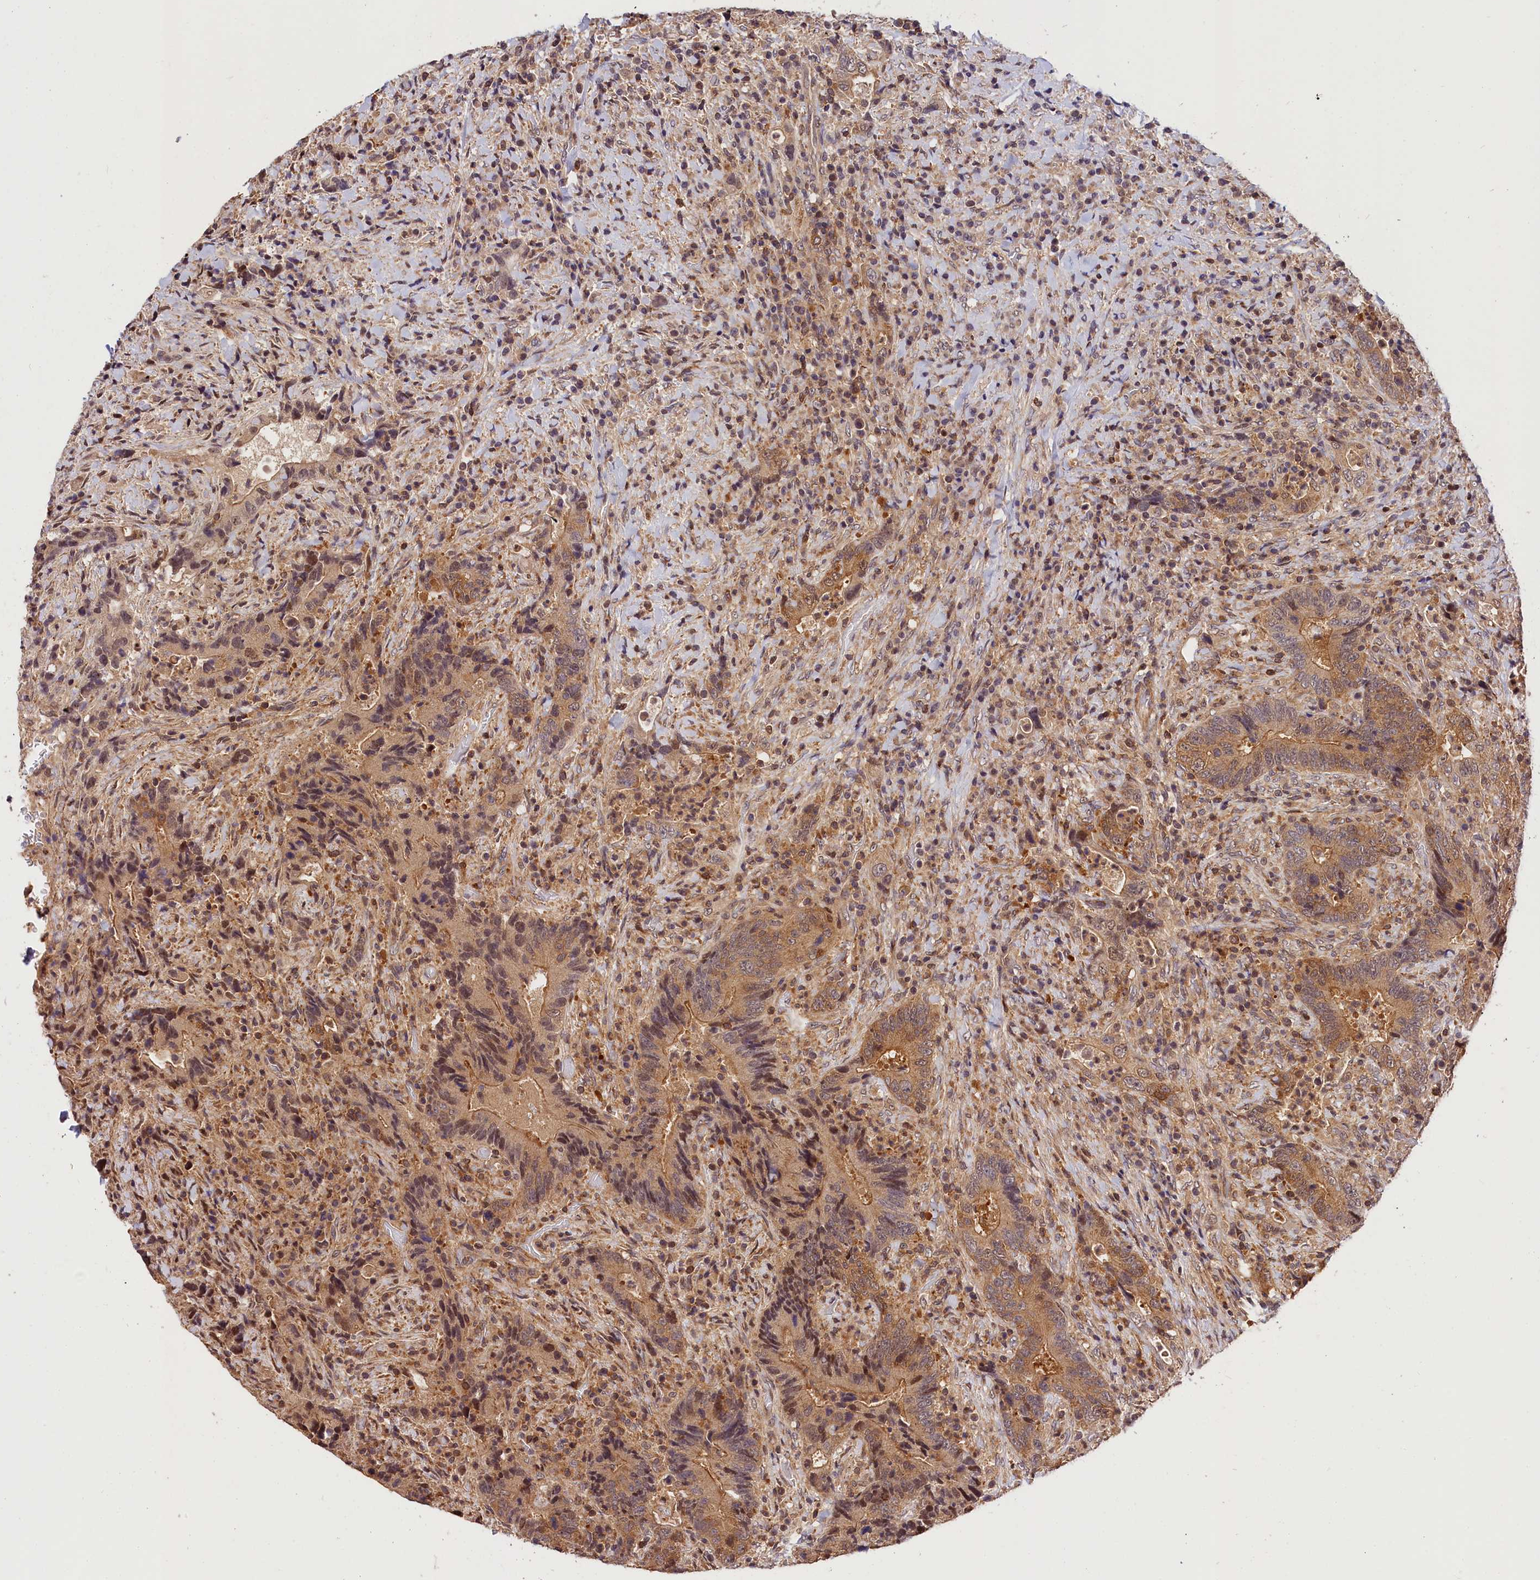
{"staining": {"intensity": "moderate", "quantity": ">75%", "location": "cytoplasmic/membranous"}, "tissue": "colorectal cancer", "cell_type": "Tumor cells", "image_type": "cancer", "snomed": [{"axis": "morphology", "description": "Adenocarcinoma, NOS"}, {"axis": "topography", "description": "Colon"}], "caption": "There is medium levels of moderate cytoplasmic/membranous expression in tumor cells of colorectal adenocarcinoma, as demonstrated by immunohistochemical staining (brown color).", "gene": "CHORDC1", "patient": {"sex": "female", "age": 75}}